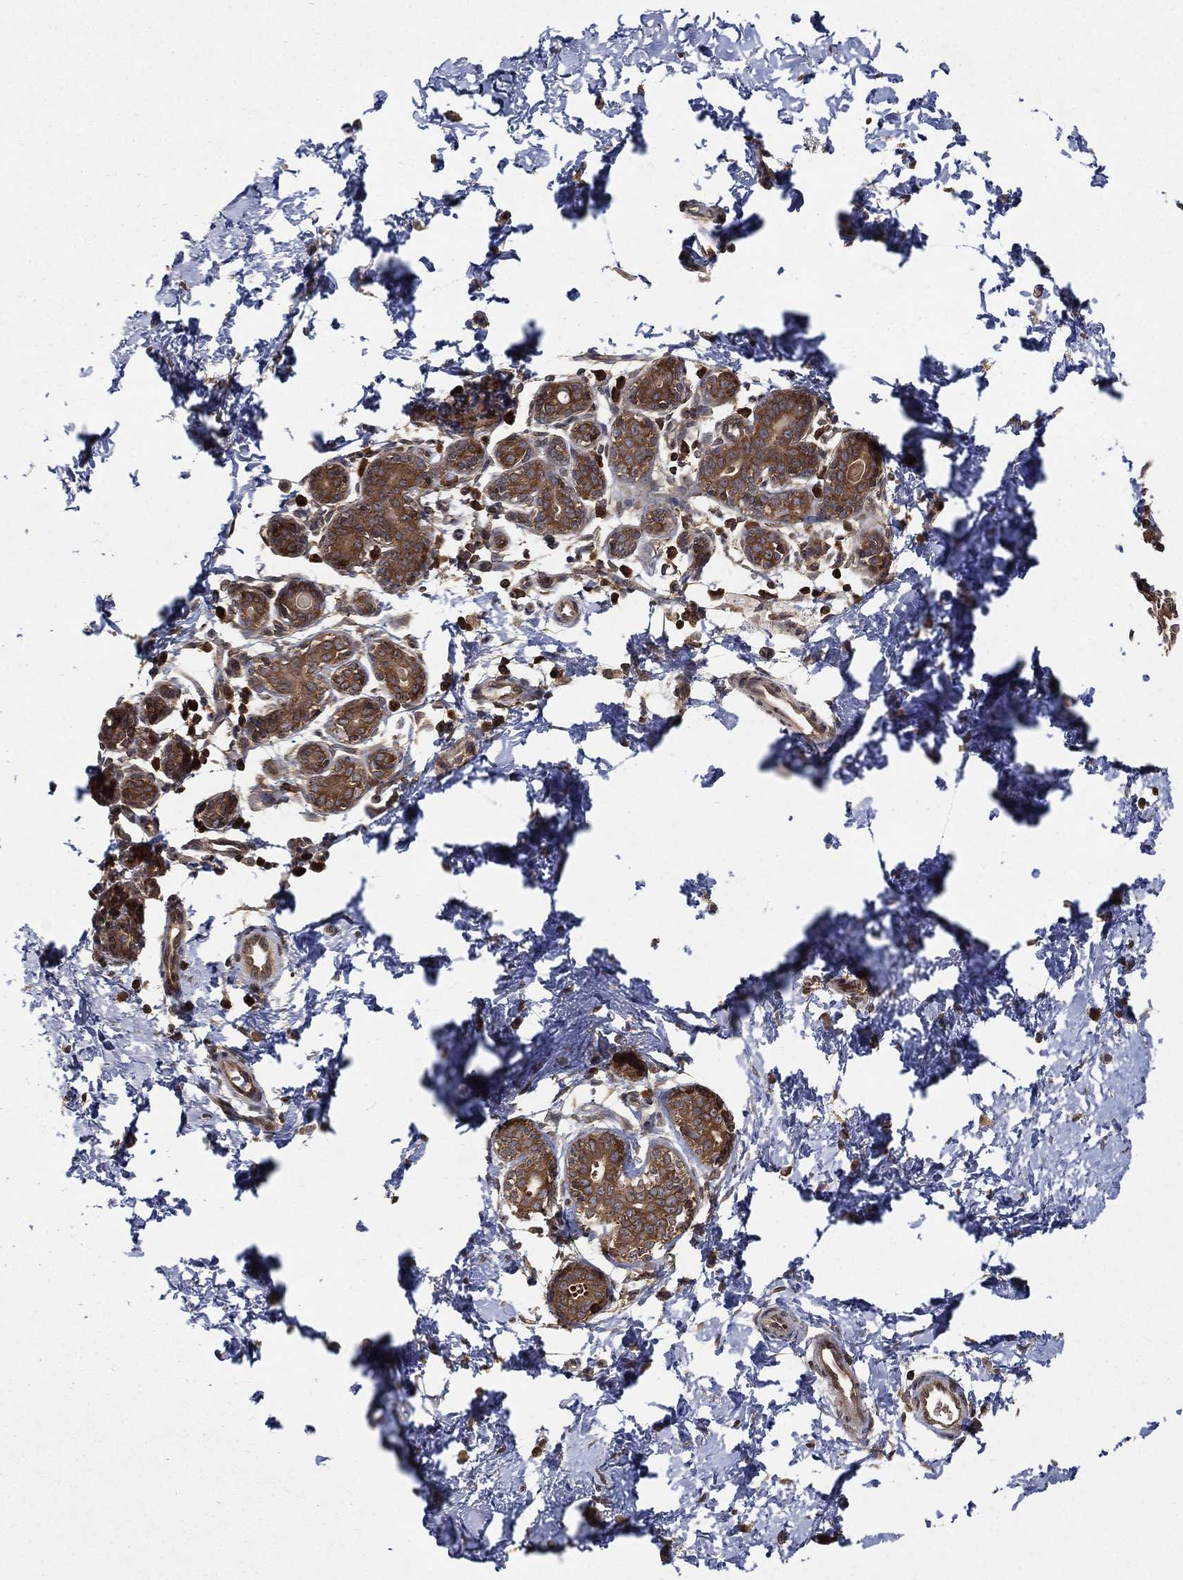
{"staining": {"intensity": "strong", "quantity": ">75%", "location": "cytoplasmic/membranous"}, "tissue": "breast", "cell_type": "Glandular cells", "image_type": "normal", "snomed": [{"axis": "morphology", "description": "Normal tissue, NOS"}, {"axis": "topography", "description": "Breast"}], "caption": "Approximately >75% of glandular cells in benign human breast reveal strong cytoplasmic/membranous protein staining as visualized by brown immunohistochemical staining.", "gene": "UBA5", "patient": {"sex": "female", "age": 37}}